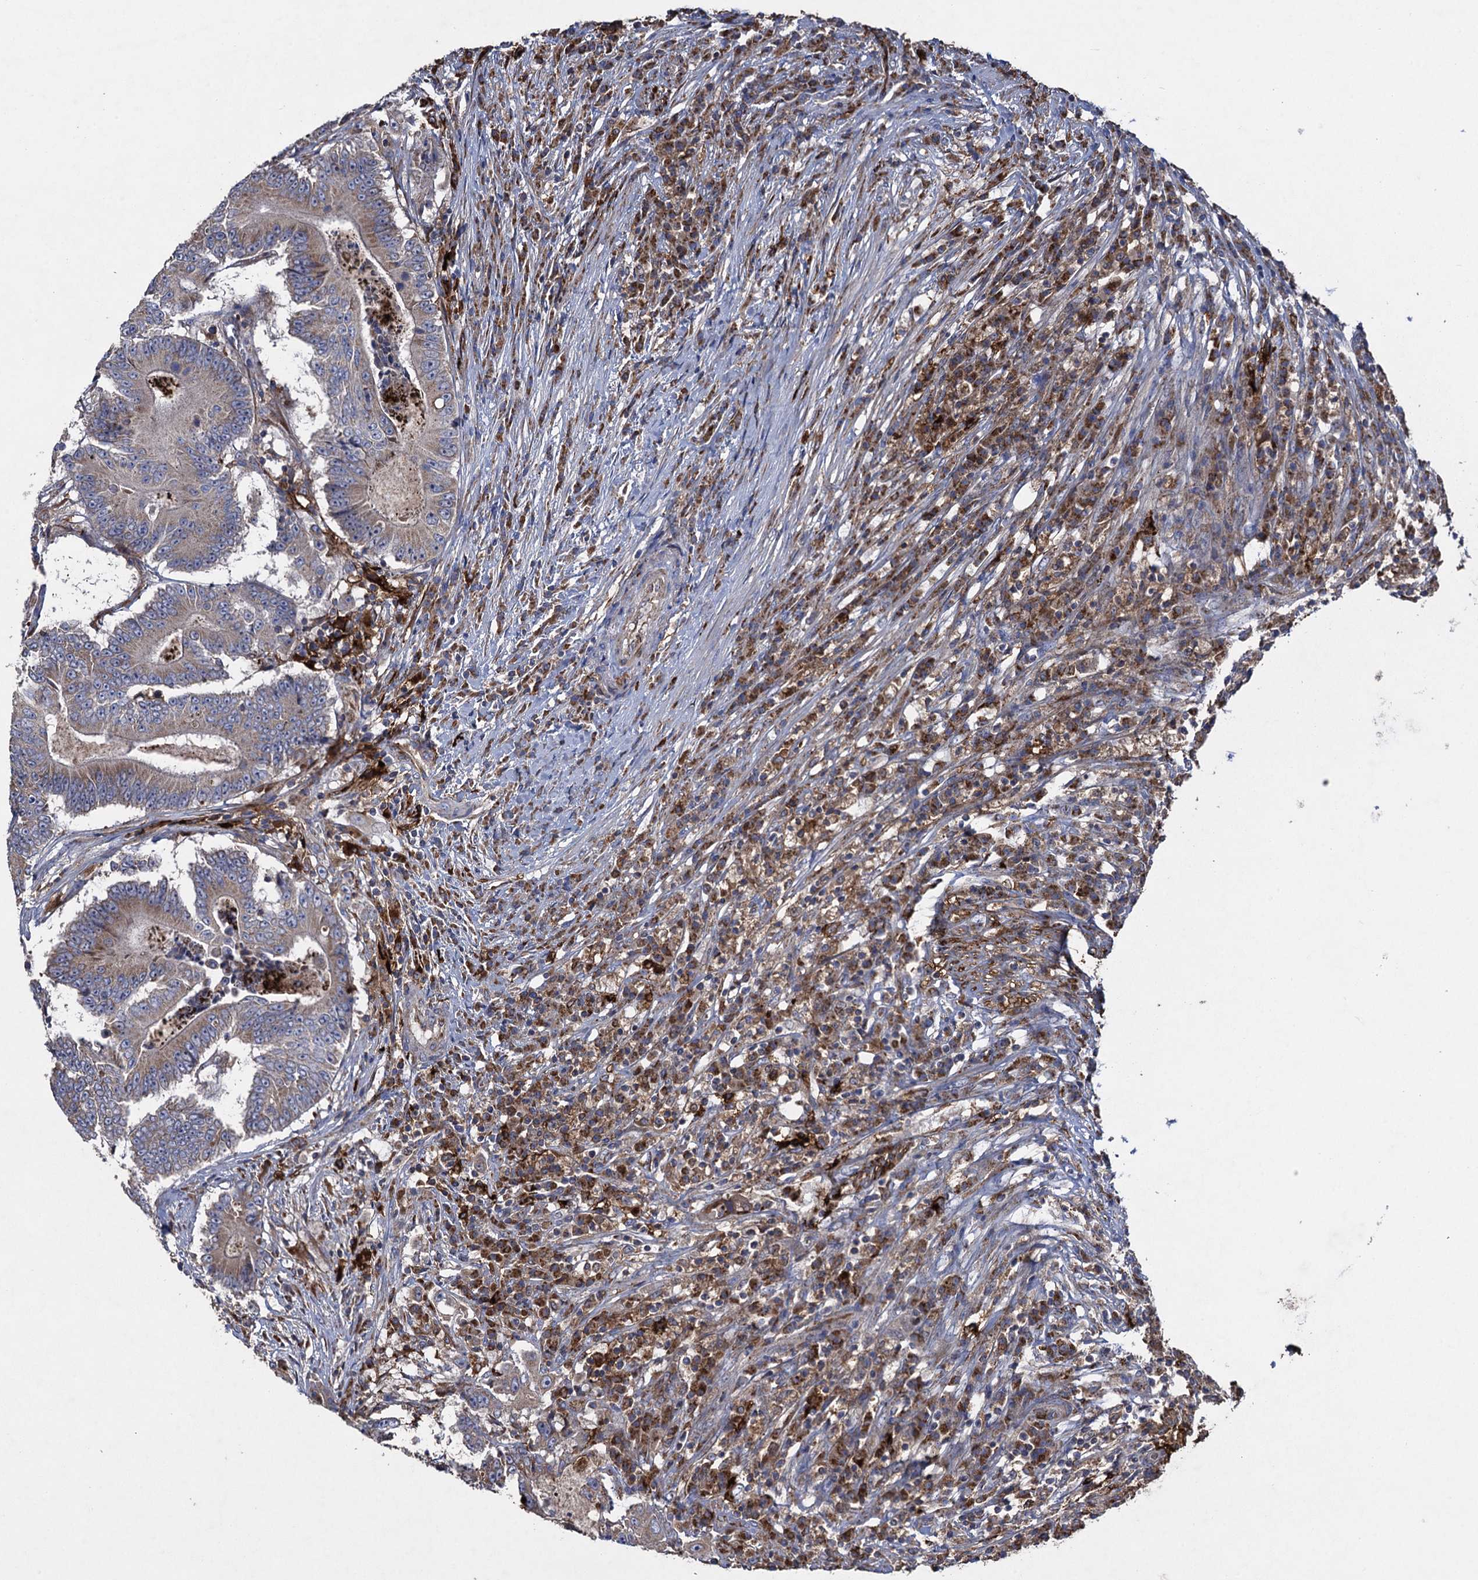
{"staining": {"intensity": "weak", "quantity": ">75%", "location": "cytoplasmic/membranous"}, "tissue": "colorectal cancer", "cell_type": "Tumor cells", "image_type": "cancer", "snomed": [{"axis": "morphology", "description": "Adenocarcinoma, NOS"}, {"axis": "topography", "description": "Colon"}], "caption": "IHC (DAB (3,3'-diaminobenzidine)) staining of colorectal cancer displays weak cytoplasmic/membranous protein staining in about >75% of tumor cells. Using DAB (3,3'-diaminobenzidine) (brown) and hematoxylin (blue) stains, captured at high magnification using brightfield microscopy.", "gene": "TXNDC11", "patient": {"sex": "male", "age": 83}}